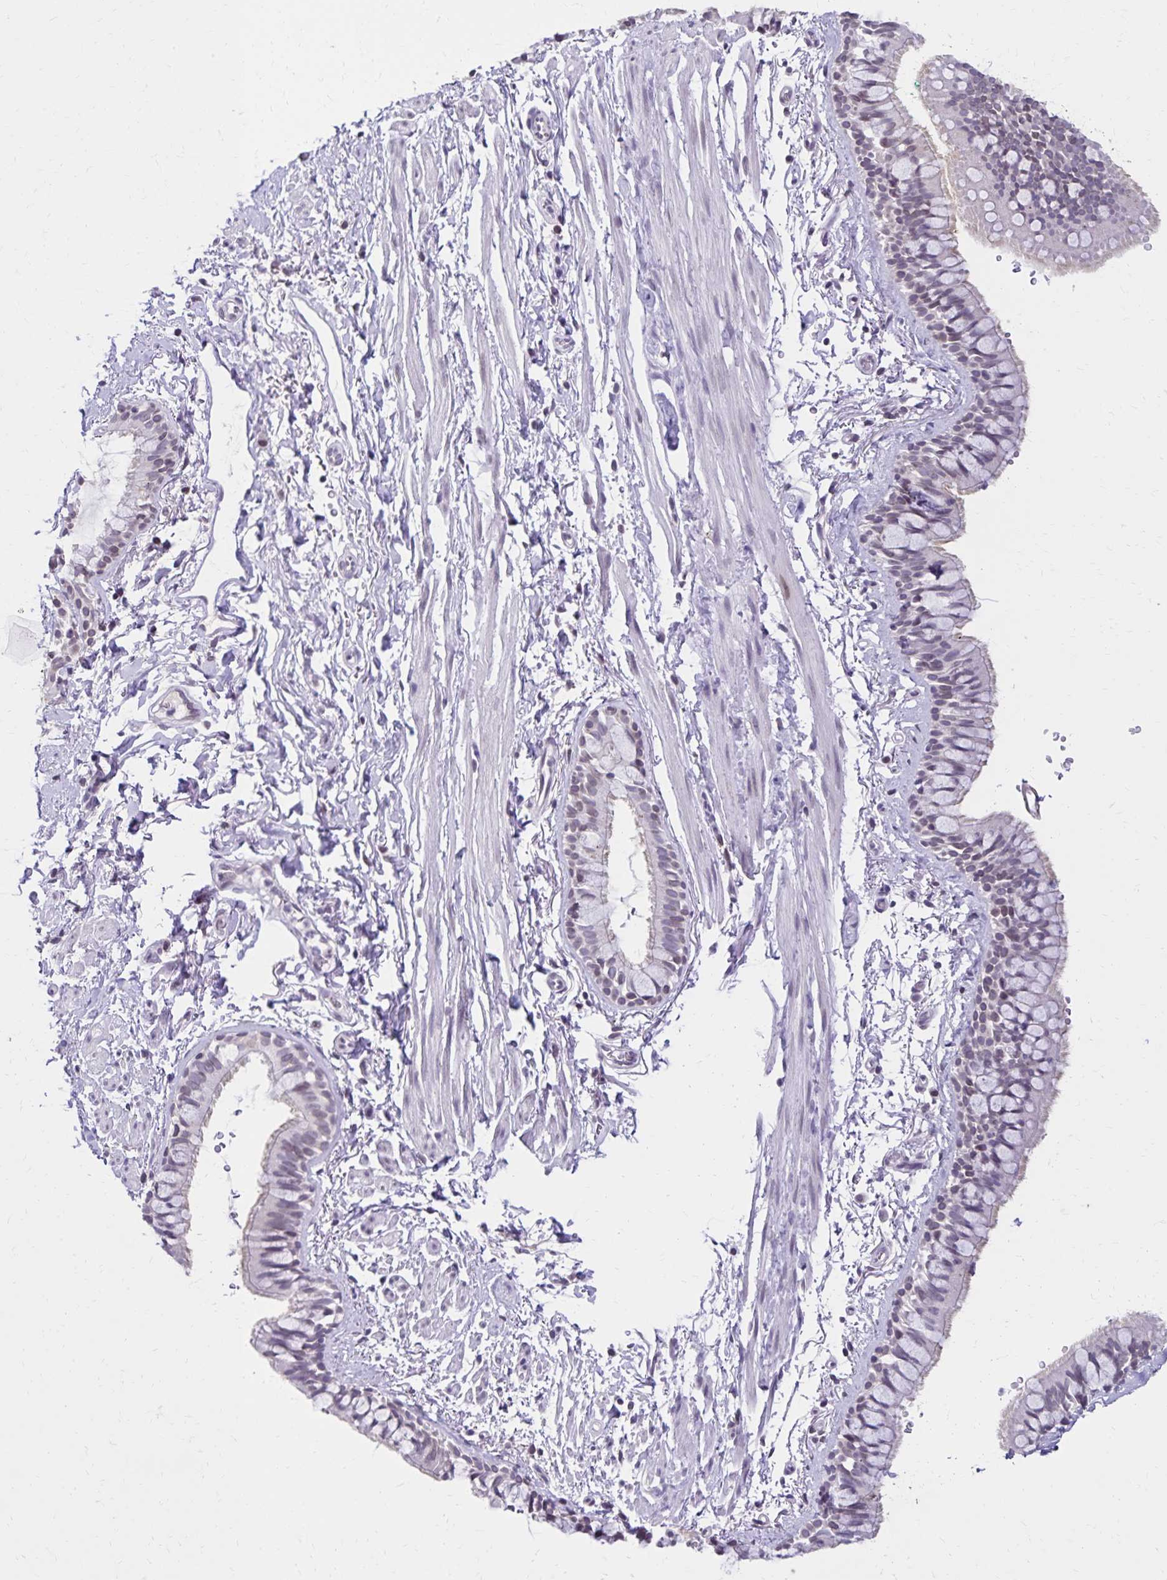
{"staining": {"intensity": "negative", "quantity": "none", "location": "none"}, "tissue": "bronchus", "cell_type": "Respiratory epithelial cells", "image_type": "normal", "snomed": [{"axis": "morphology", "description": "Normal tissue, NOS"}, {"axis": "topography", "description": "Lymph node"}, {"axis": "topography", "description": "Cartilage tissue"}, {"axis": "topography", "description": "Bronchus"}], "caption": "Photomicrograph shows no protein staining in respiratory epithelial cells of unremarkable bronchus.", "gene": "FAM166C", "patient": {"sex": "female", "age": 70}}